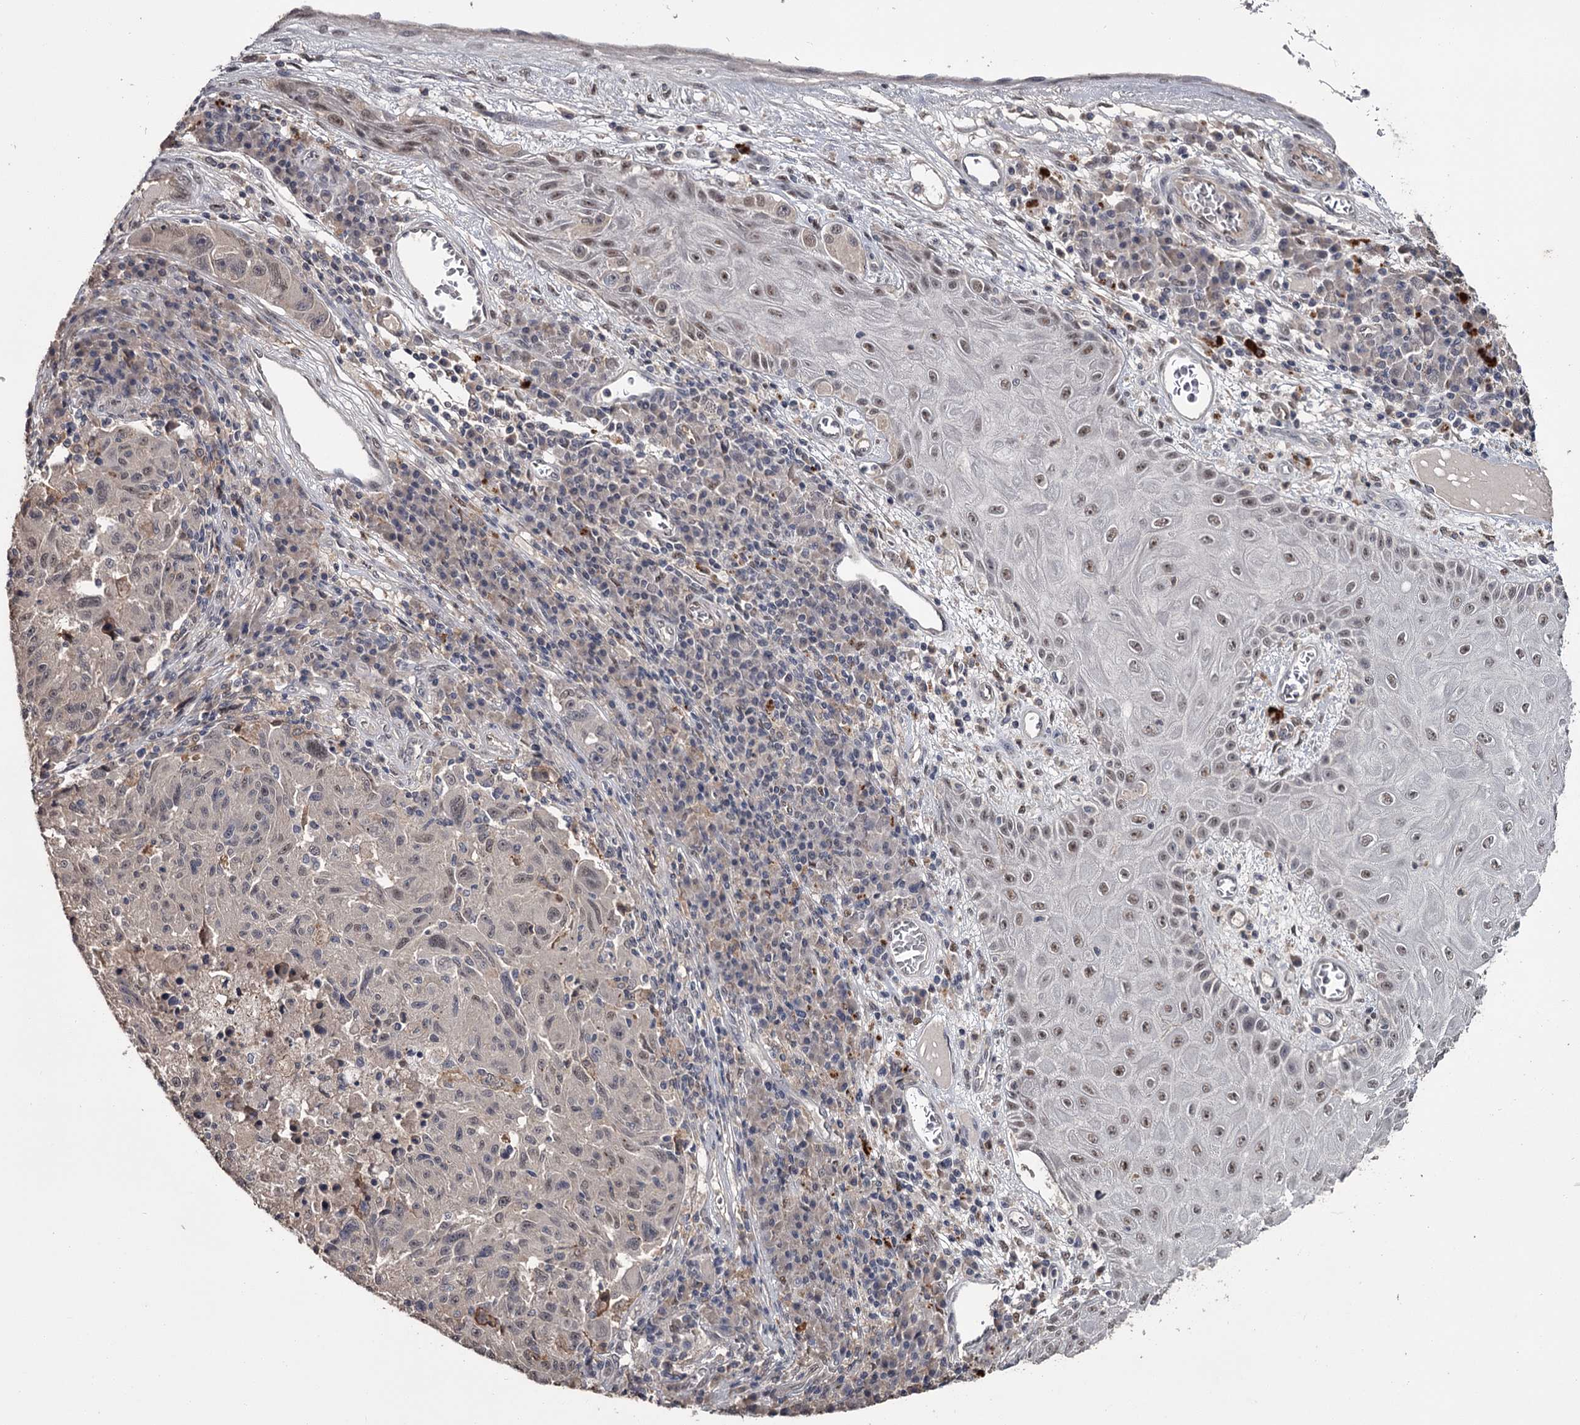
{"staining": {"intensity": "weak", "quantity": "<25%", "location": "nuclear"}, "tissue": "melanoma", "cell_type": "Tumor cells", "image_type": "cancer", "snomed": [{"axis": "morphology", "description": "Malignant melanoma, NOS"}, {"axis": "topography", "description": "Skin"}], "caption": "This micrograph is of melanoma stained with immunohistochemistry (IHC) to label a protein in brown with the nuclei are counter-stained blue. There is no staining in tumor cells. (IHC, brightfield microscopy, high magnification).", "gene": "PRPF40B", "patient": {"sex": "male", "age": 53}}